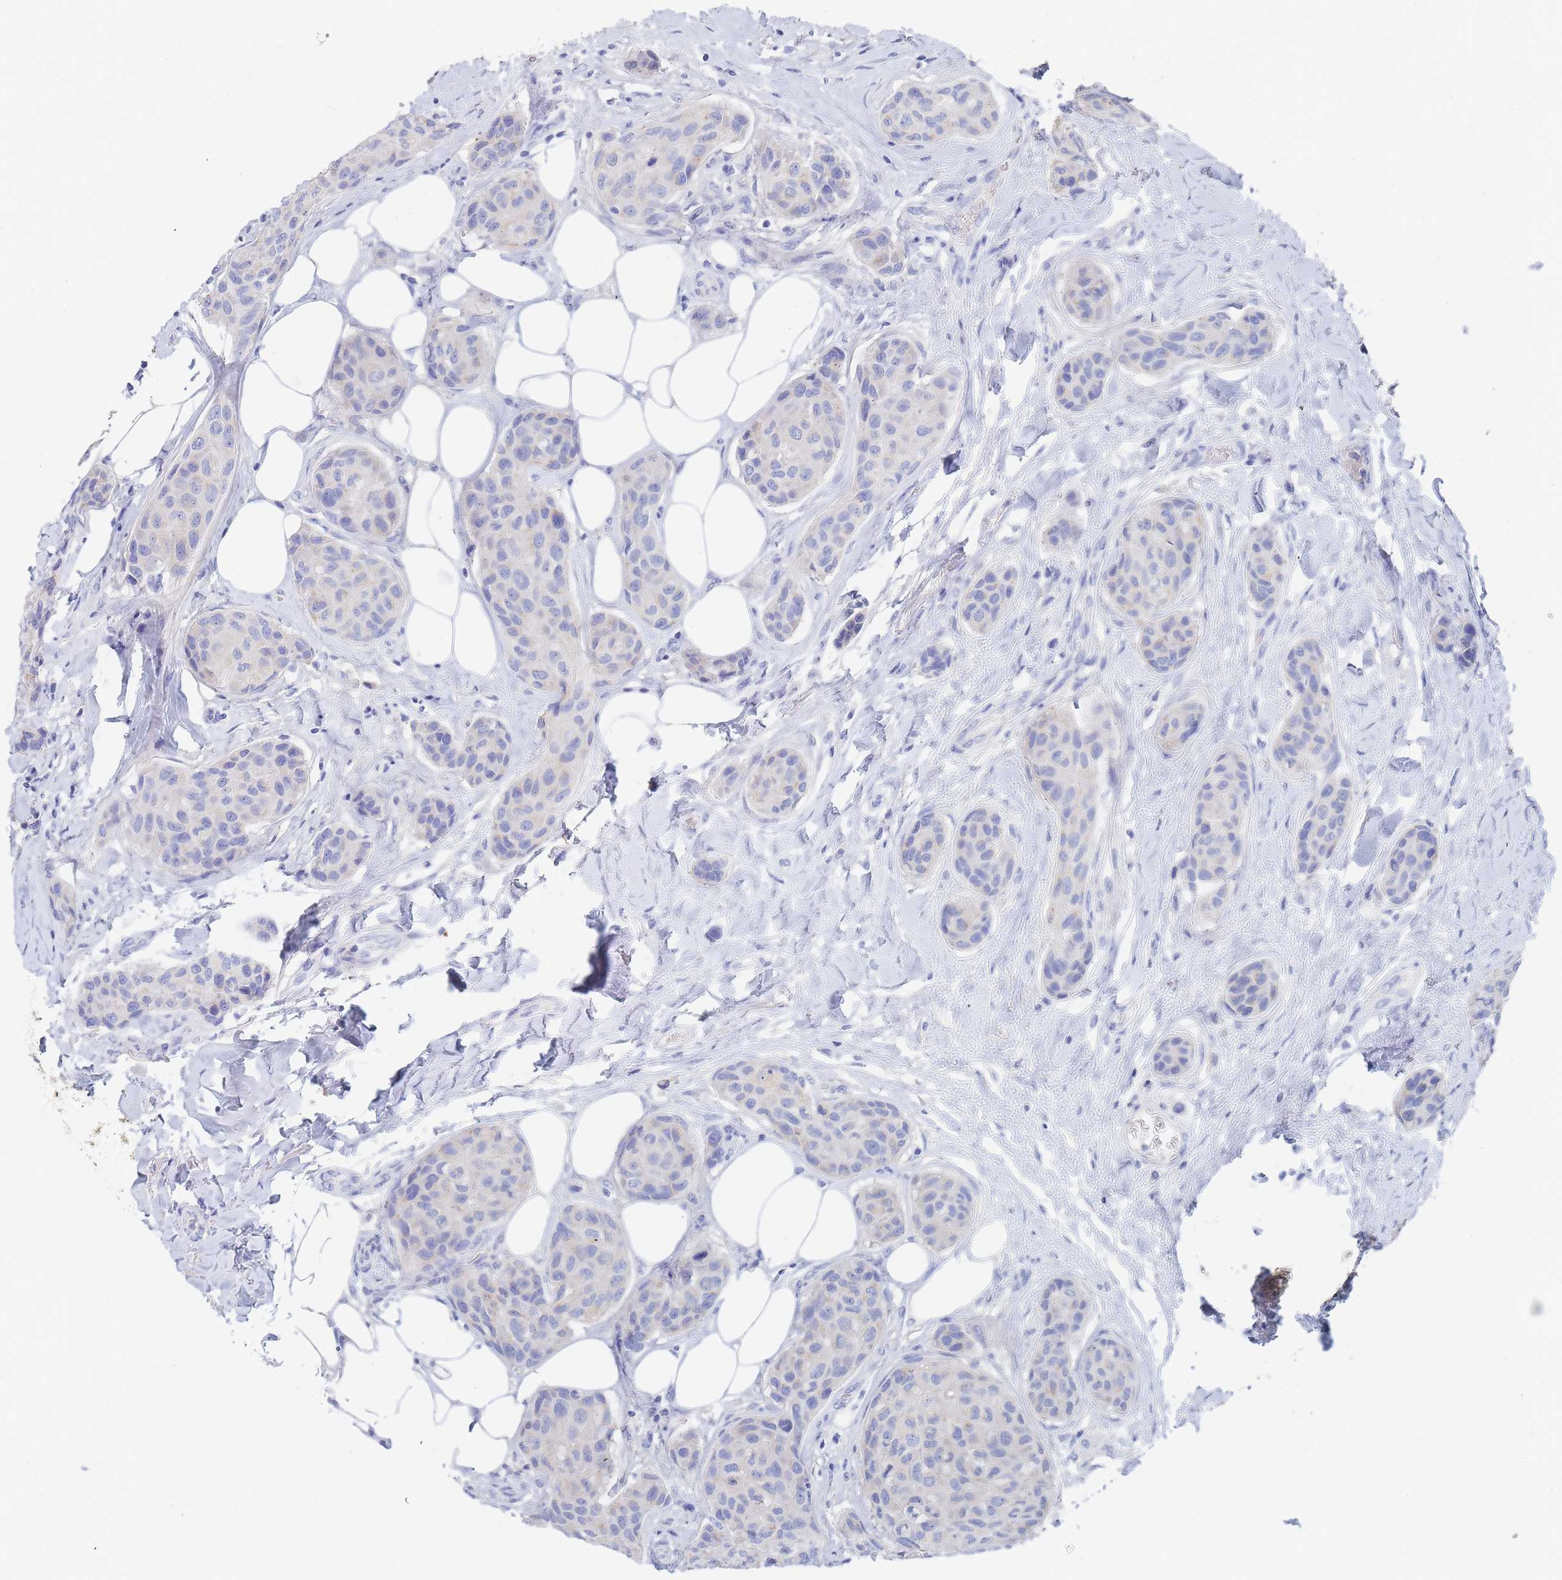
{"staining": {"intensity": "negative", "quantity": "none", "location": "none"}, "tissue": "breast cancer", "cell_type": "Tumor cells", "image_type": "cancer", "snomed": [{"axis": "morphology", "description": "Duct carcinoma"}, {"axis": "topography", "description": "Breast"}, {"axis": "topography", "description": "Lymph node"}], "caption": "Tumor cells are negative for protein expression in human breast cancer.", "gene": "SLC25A35", "patient": {"sex": "female", "age": 80}}